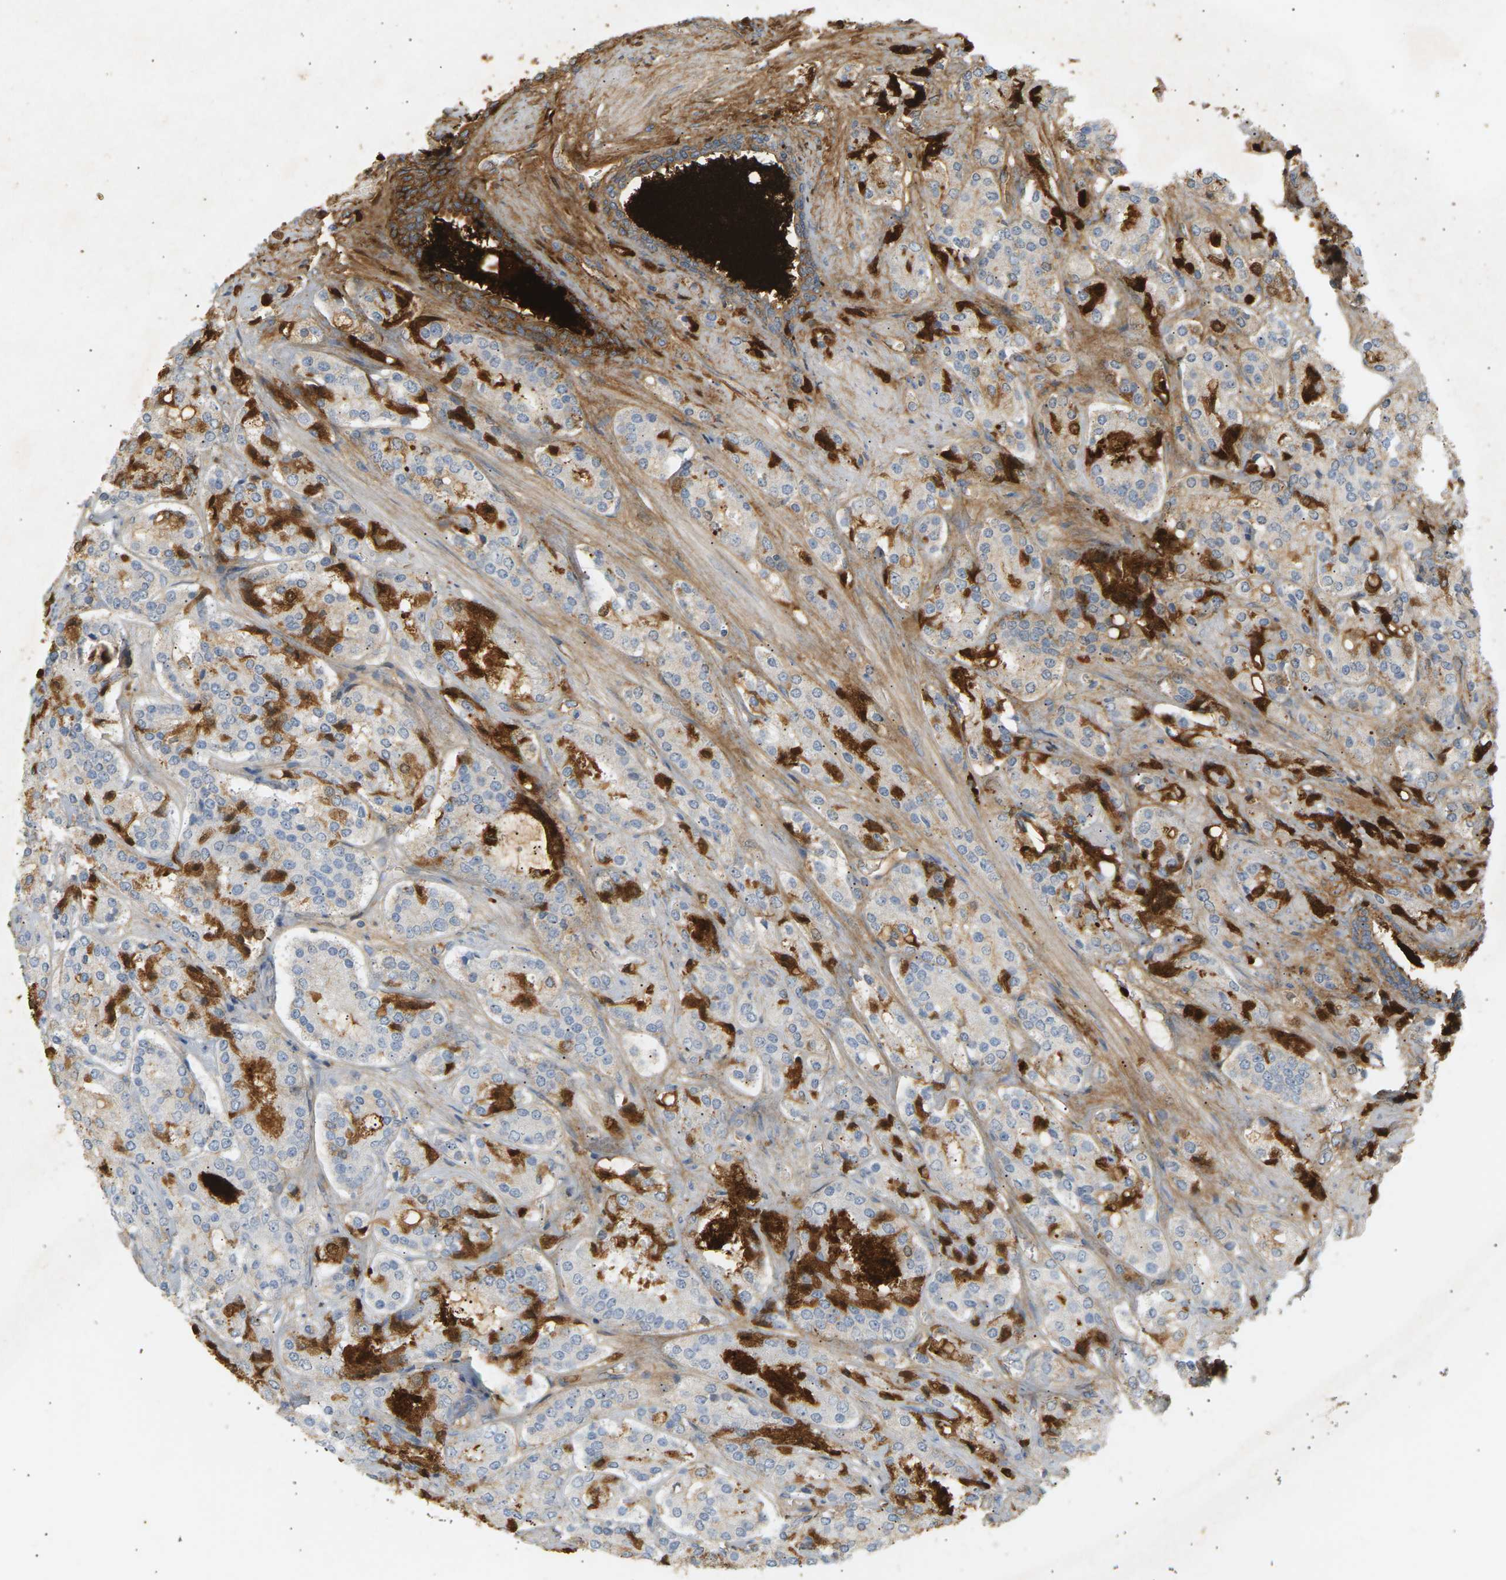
{"staining": {"intensity": "moderate", "quantity": "25%-75%", "location": "cytoplasmic/membranous,nuclear"}, "tissue": "prostate cancer", "cell_type": "Tumor cells", "image_type": "cancer", "snomed": [{"axis": "morphology", "description": "Adenocarcinoma, High grade"}, {"axis": "topography", "description": "Prostate"}], "caption": "A brown stain highlights moderate cytoplasmic/membranous and nuclear expression of a protein in prostate high-grade adenocarcinoma tumor cells. (IHC, brightfield microscopy, high magnification).", "gene": "IGLC3", "patient": {"sex": "male", "age": 65}}